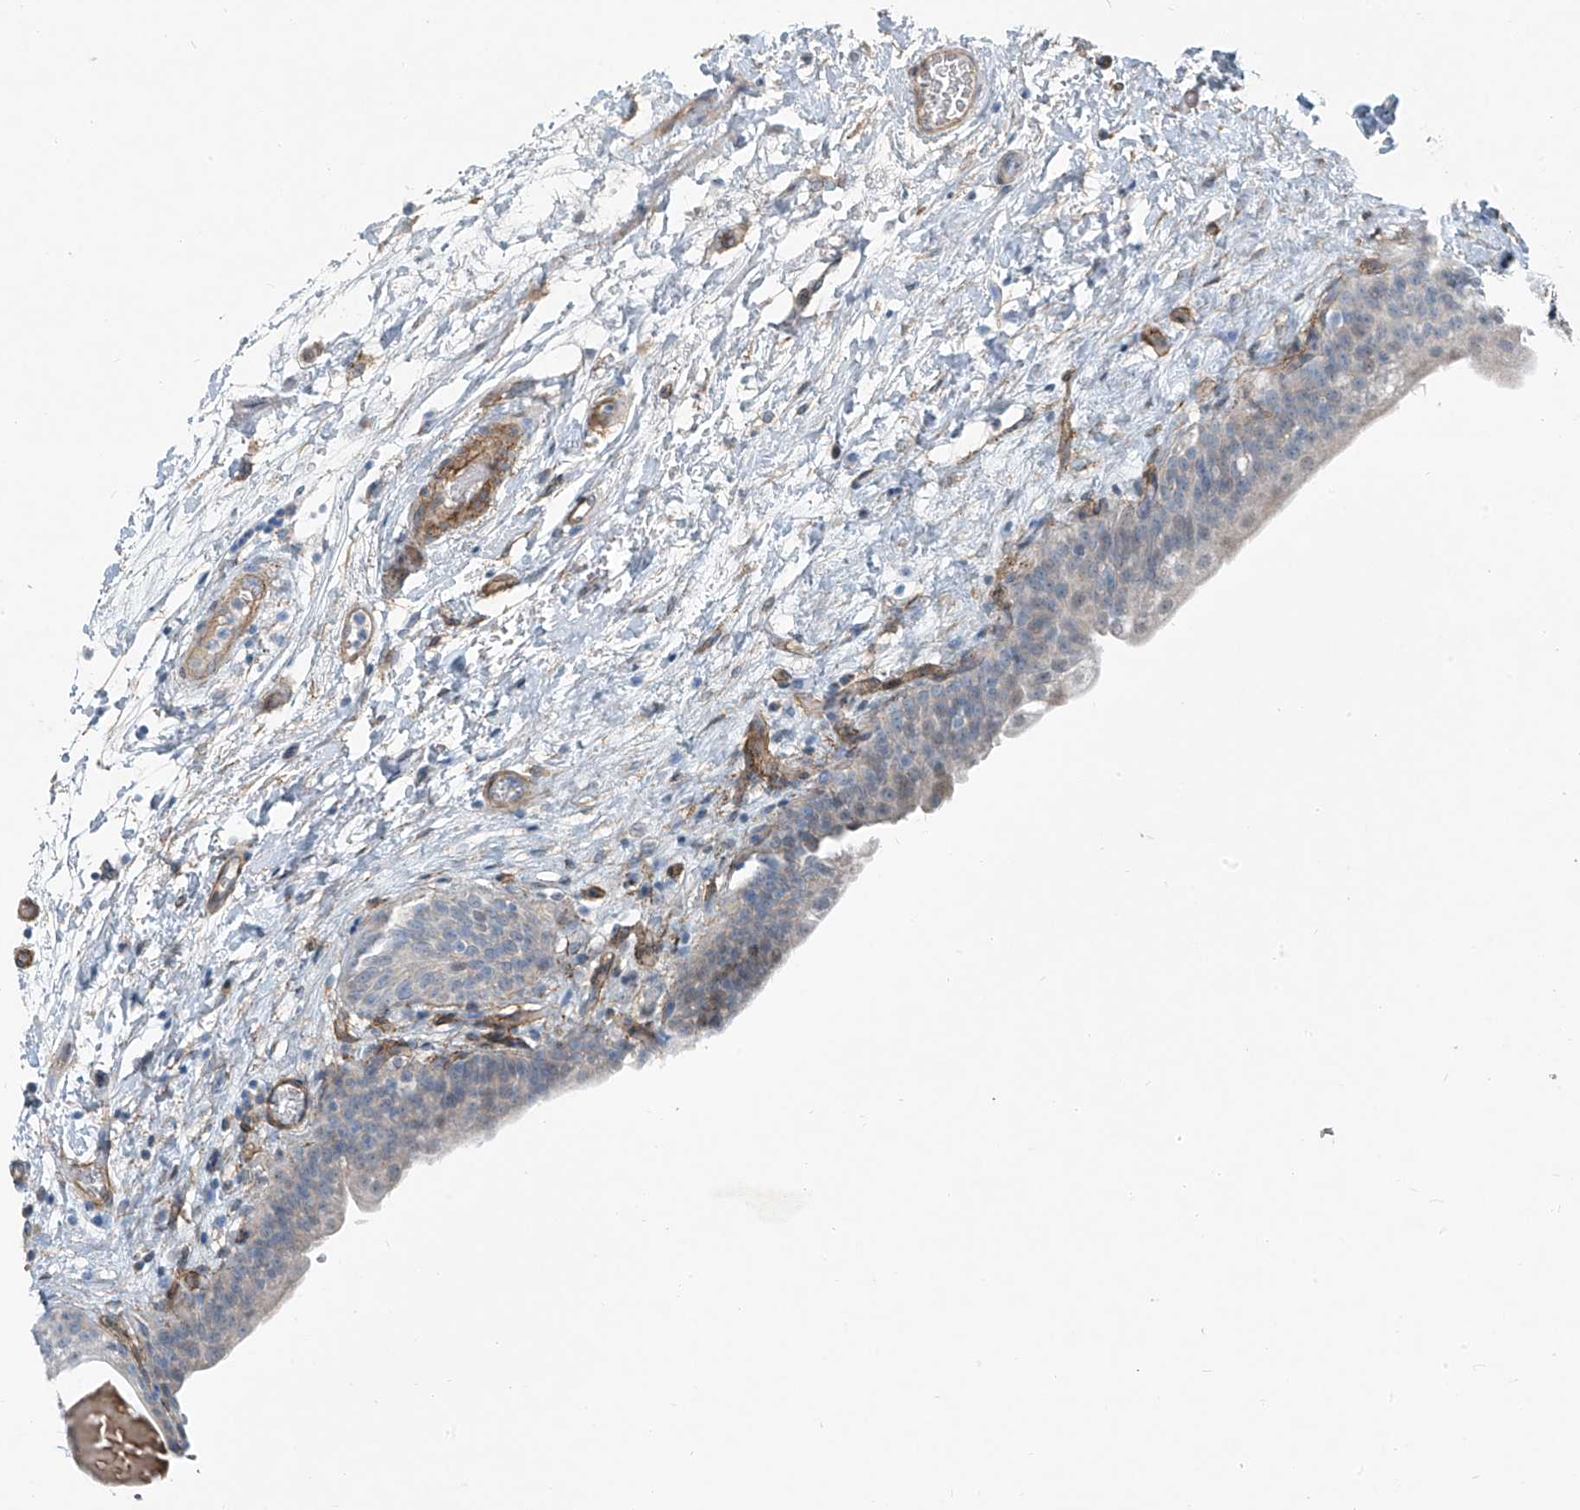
{"staining": {"intensity": "negative", "quantity": "none", "location": "none"}, "tissue": "urinary bladder", "cell_type": "Urothelial cells", "image_type": "normal", "snomed": [{"axis": "morphology", "description": "Normal tissue, NOS"}, {"axis": "topography", "description": "Urinary bladder"}], "caption": "High magnification brightfield microscopy of unremarkable urinary bladder stained with DAB (brown) and counterstained with hematoxylin (blue): urothelial cells show no significant staining.", "gene": "TNS2", "patient": {"sex": "male", "age": 83}}